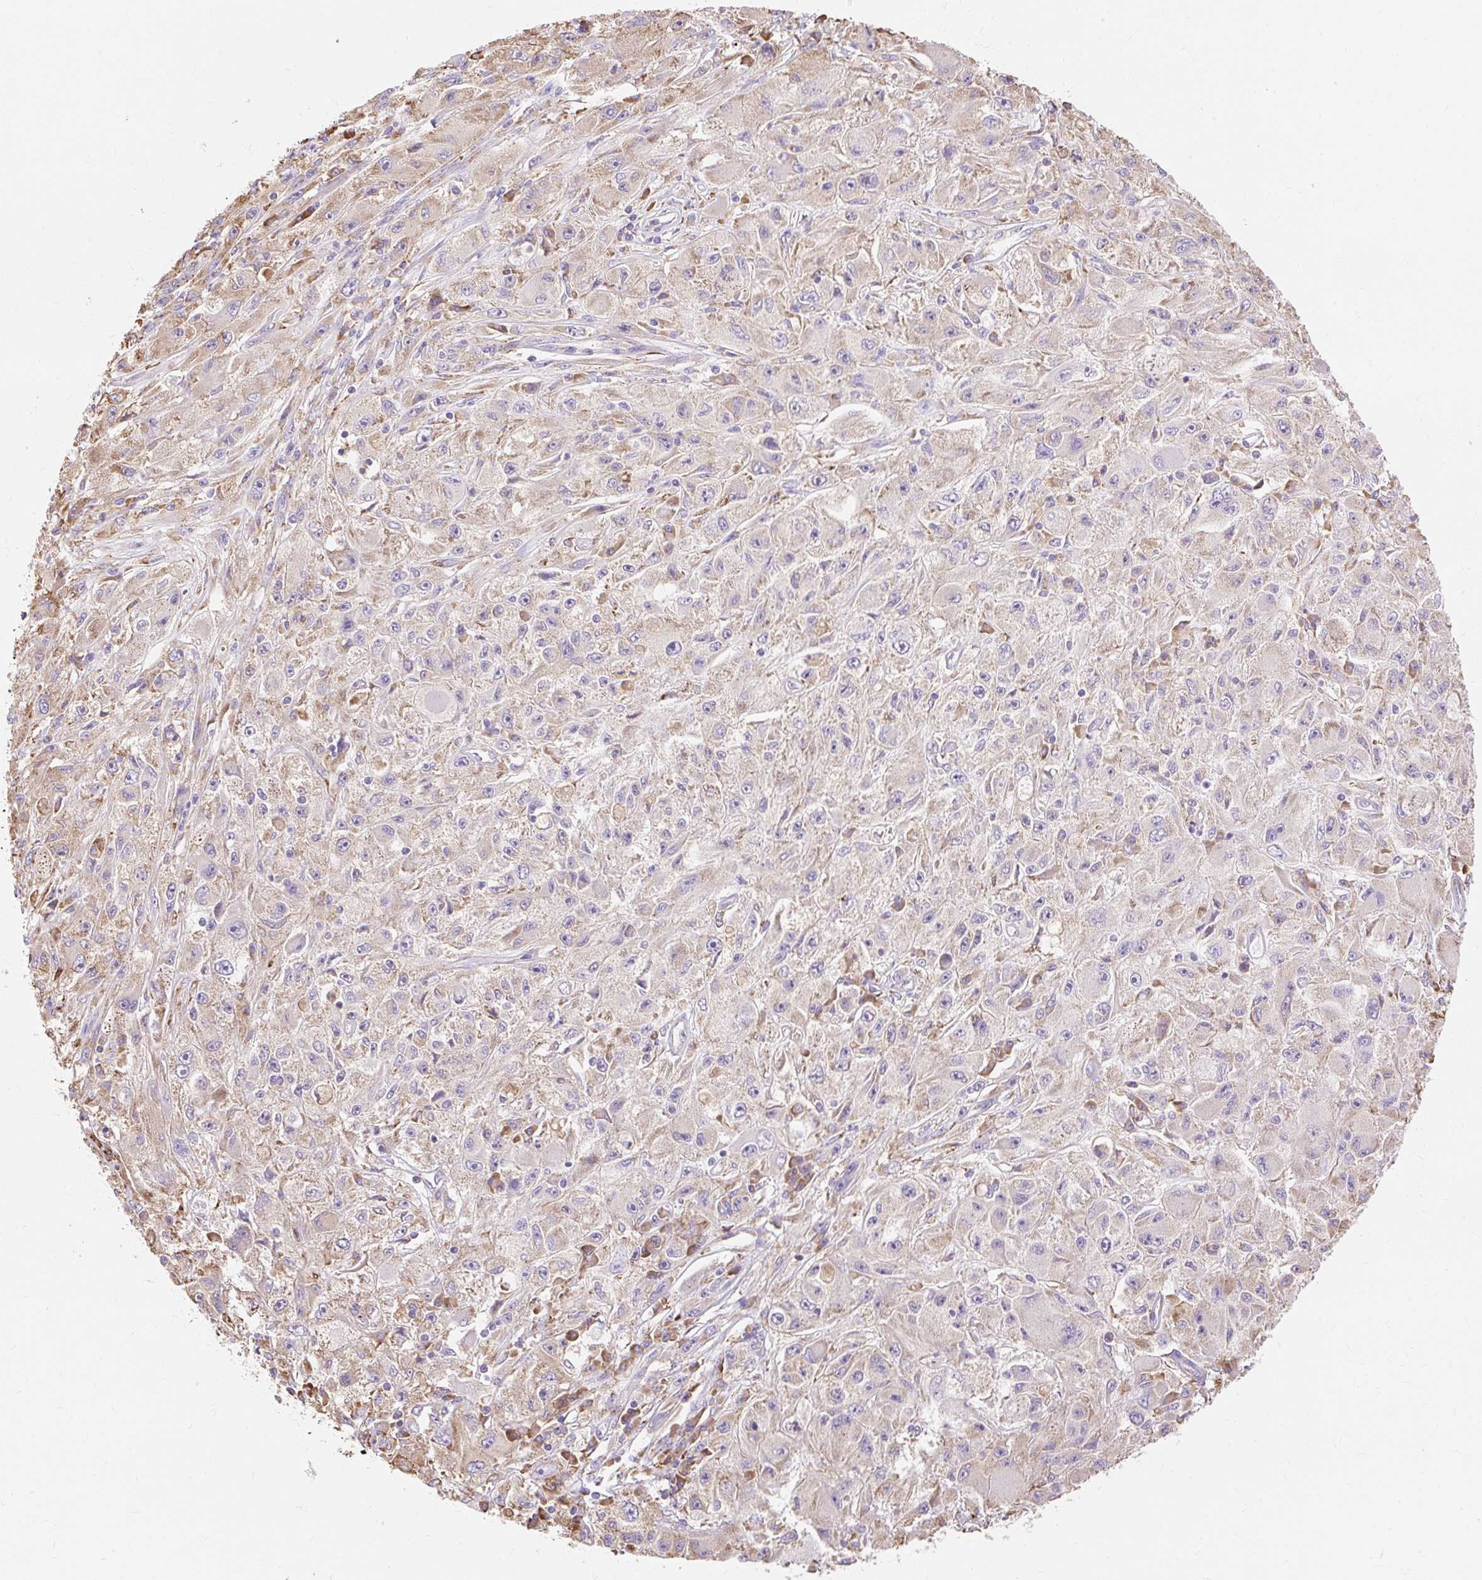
{"staining": {"intensity": "weak", "quantity": "<25%", "location": "cytoplasmic/membranous"}, "tissue": "melanoma", "cell_type": "Tumor cells", "image_type": "cancer", "snomed": [{"axis": "morphology", "description": "Malignant melanoma, Metastatic site"}, {"axis": "topography", "description": "Skin"}], "caption": "Histopathology image shows no protein positivity in tumor cells of melanoma tissue.", "gene": "RPS17", "patient": {"sex": "male", "age": 53}}